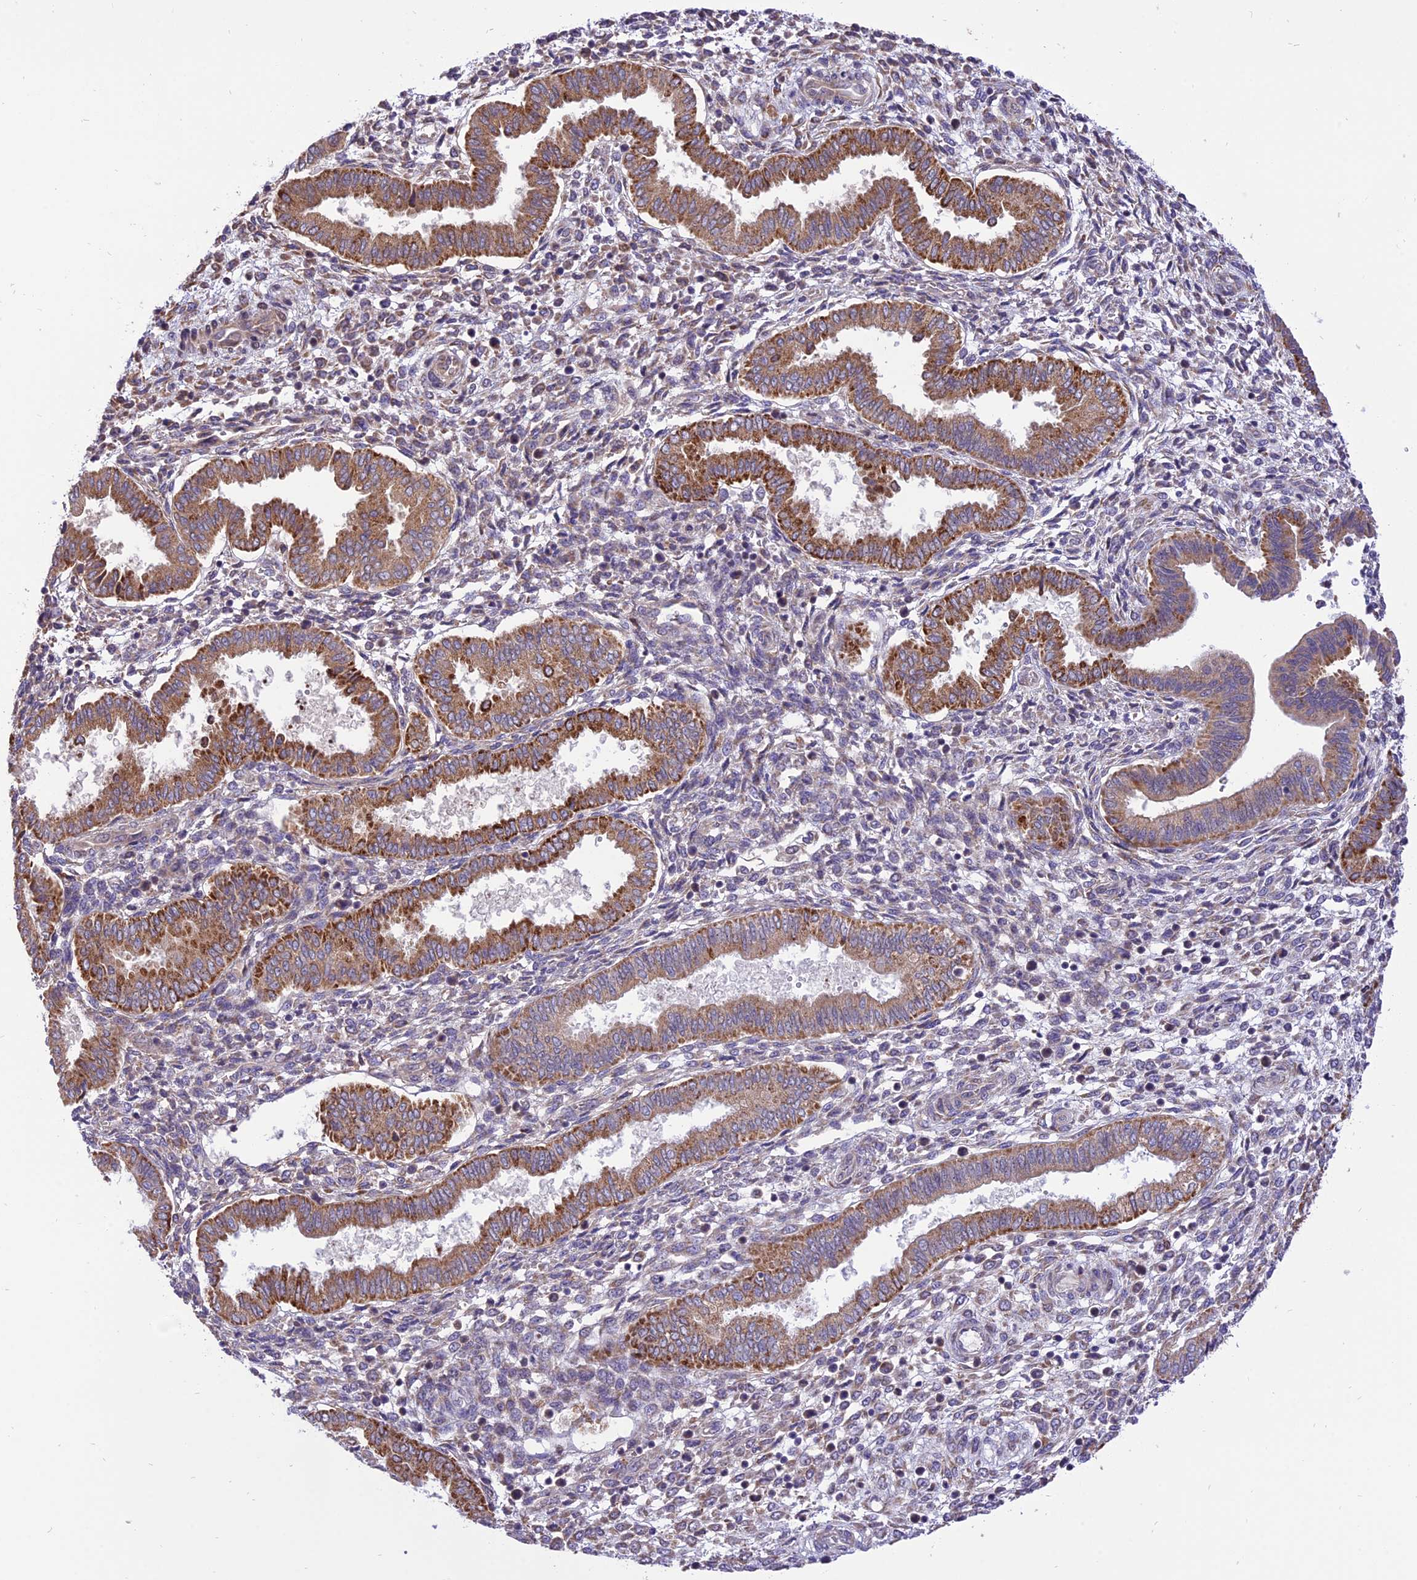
{"staining": {"intensity": "negative", "quantity": "none", "location": "none"}, "tissue": "endometrium", "cell_type": "Cells in endometrial stroma", "image_type": "normal", "snomed": [{"axis": "morphology", "description": "Normal tissue, NOS"}, {"axis": "topography", "description": "Endometrium"}], "caption": "Protein analysis of unremarkable endometrium demonstrates no significant staining in cells in endometrial stroma.", "gene": "ARMCX6", "patient": {"sex": "female", "age": 24}}